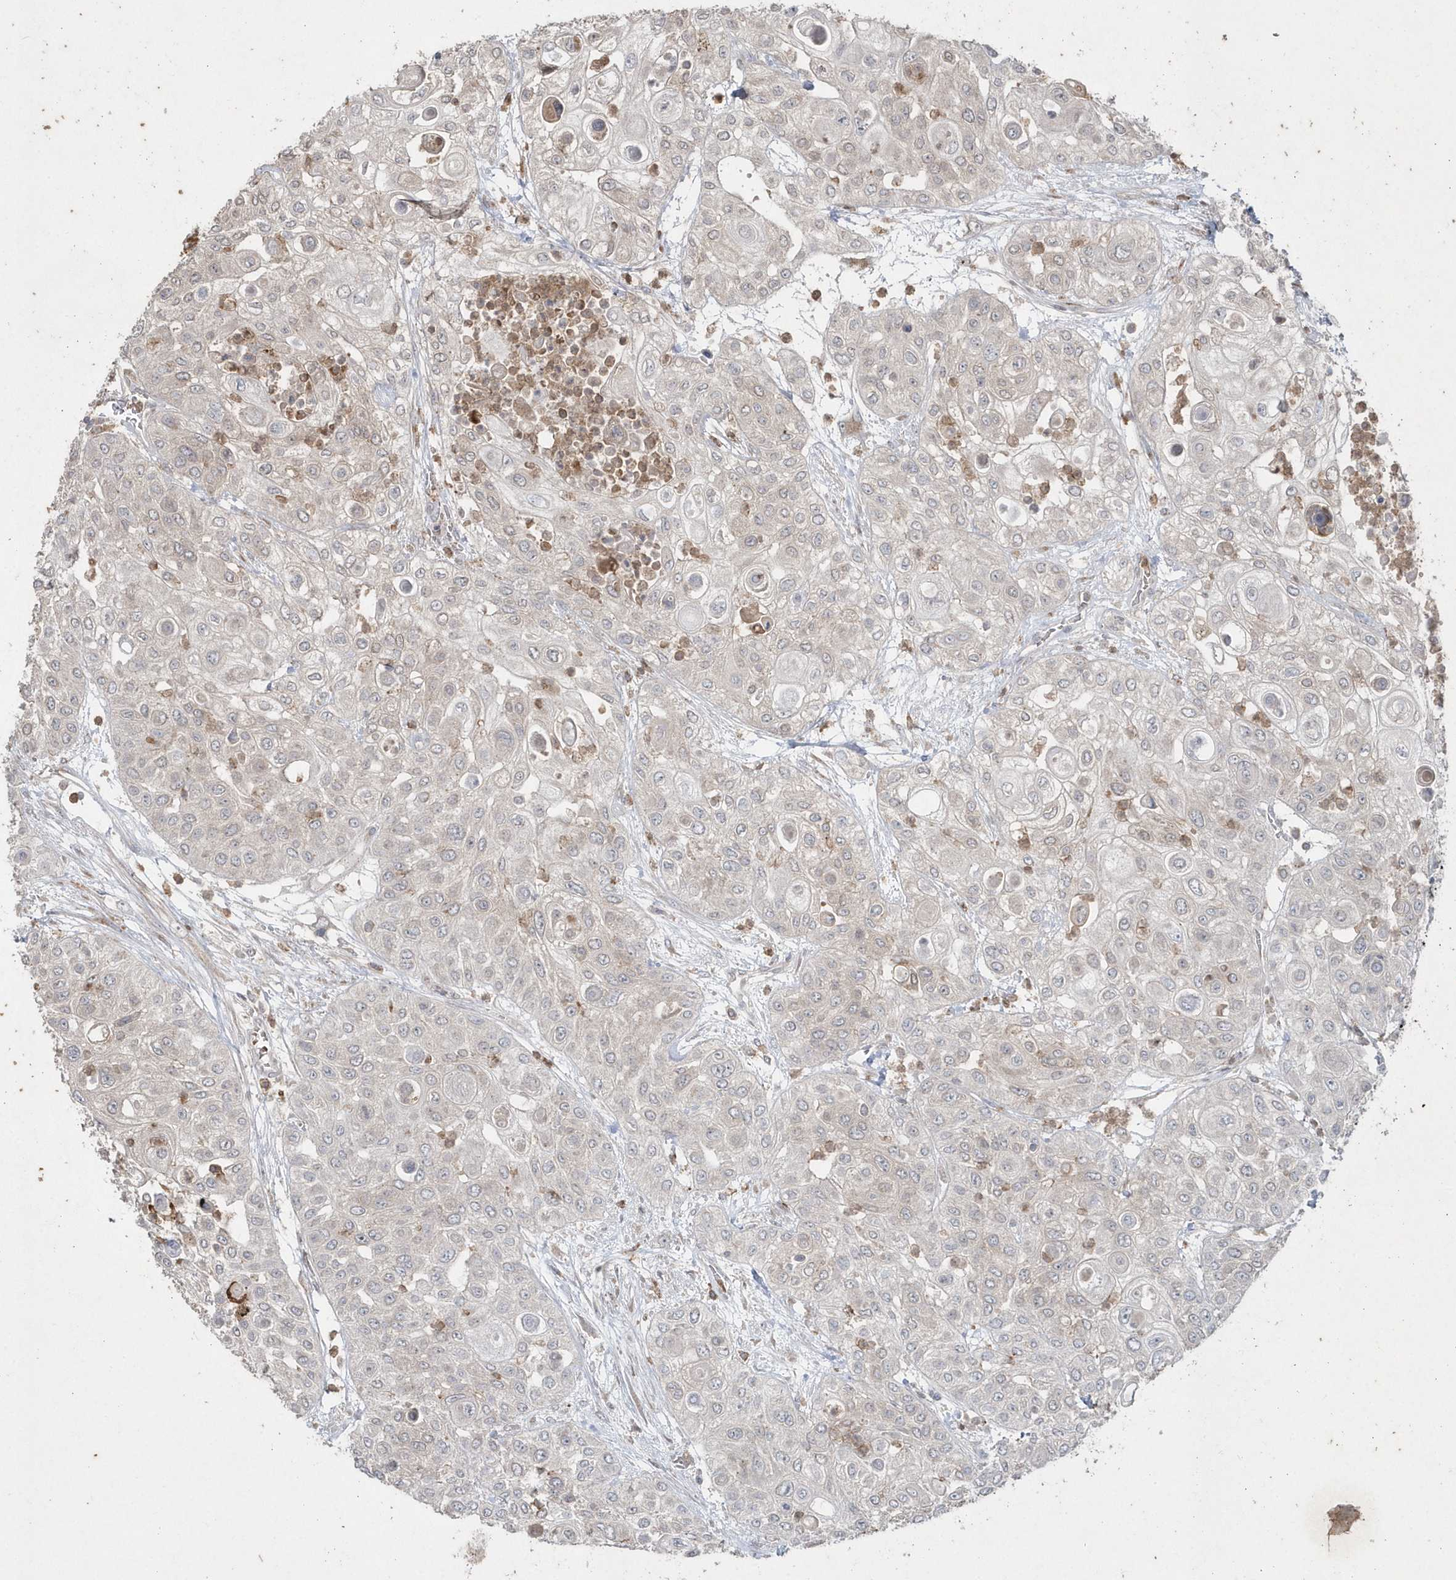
{"staining": {"intensity": "negative", "quantity": "none", "location": "none"}, "tissue": "urothelial cancer", "cell_type": "Tumor cells", "image_type": "cancer", "snomed": [{"axis": "morphology", "description": "Urothelial carcinoma, High grade"}, {"axis": "topography", "description": "Urinary bladder"}], "caption": "A micrograph of urothelial carcinoma (high-grade) stained for a protein reveals no brown staining in tumor cells.", "gene": "GEMIN6", "patient": {"sex": "female", "age": 79}}